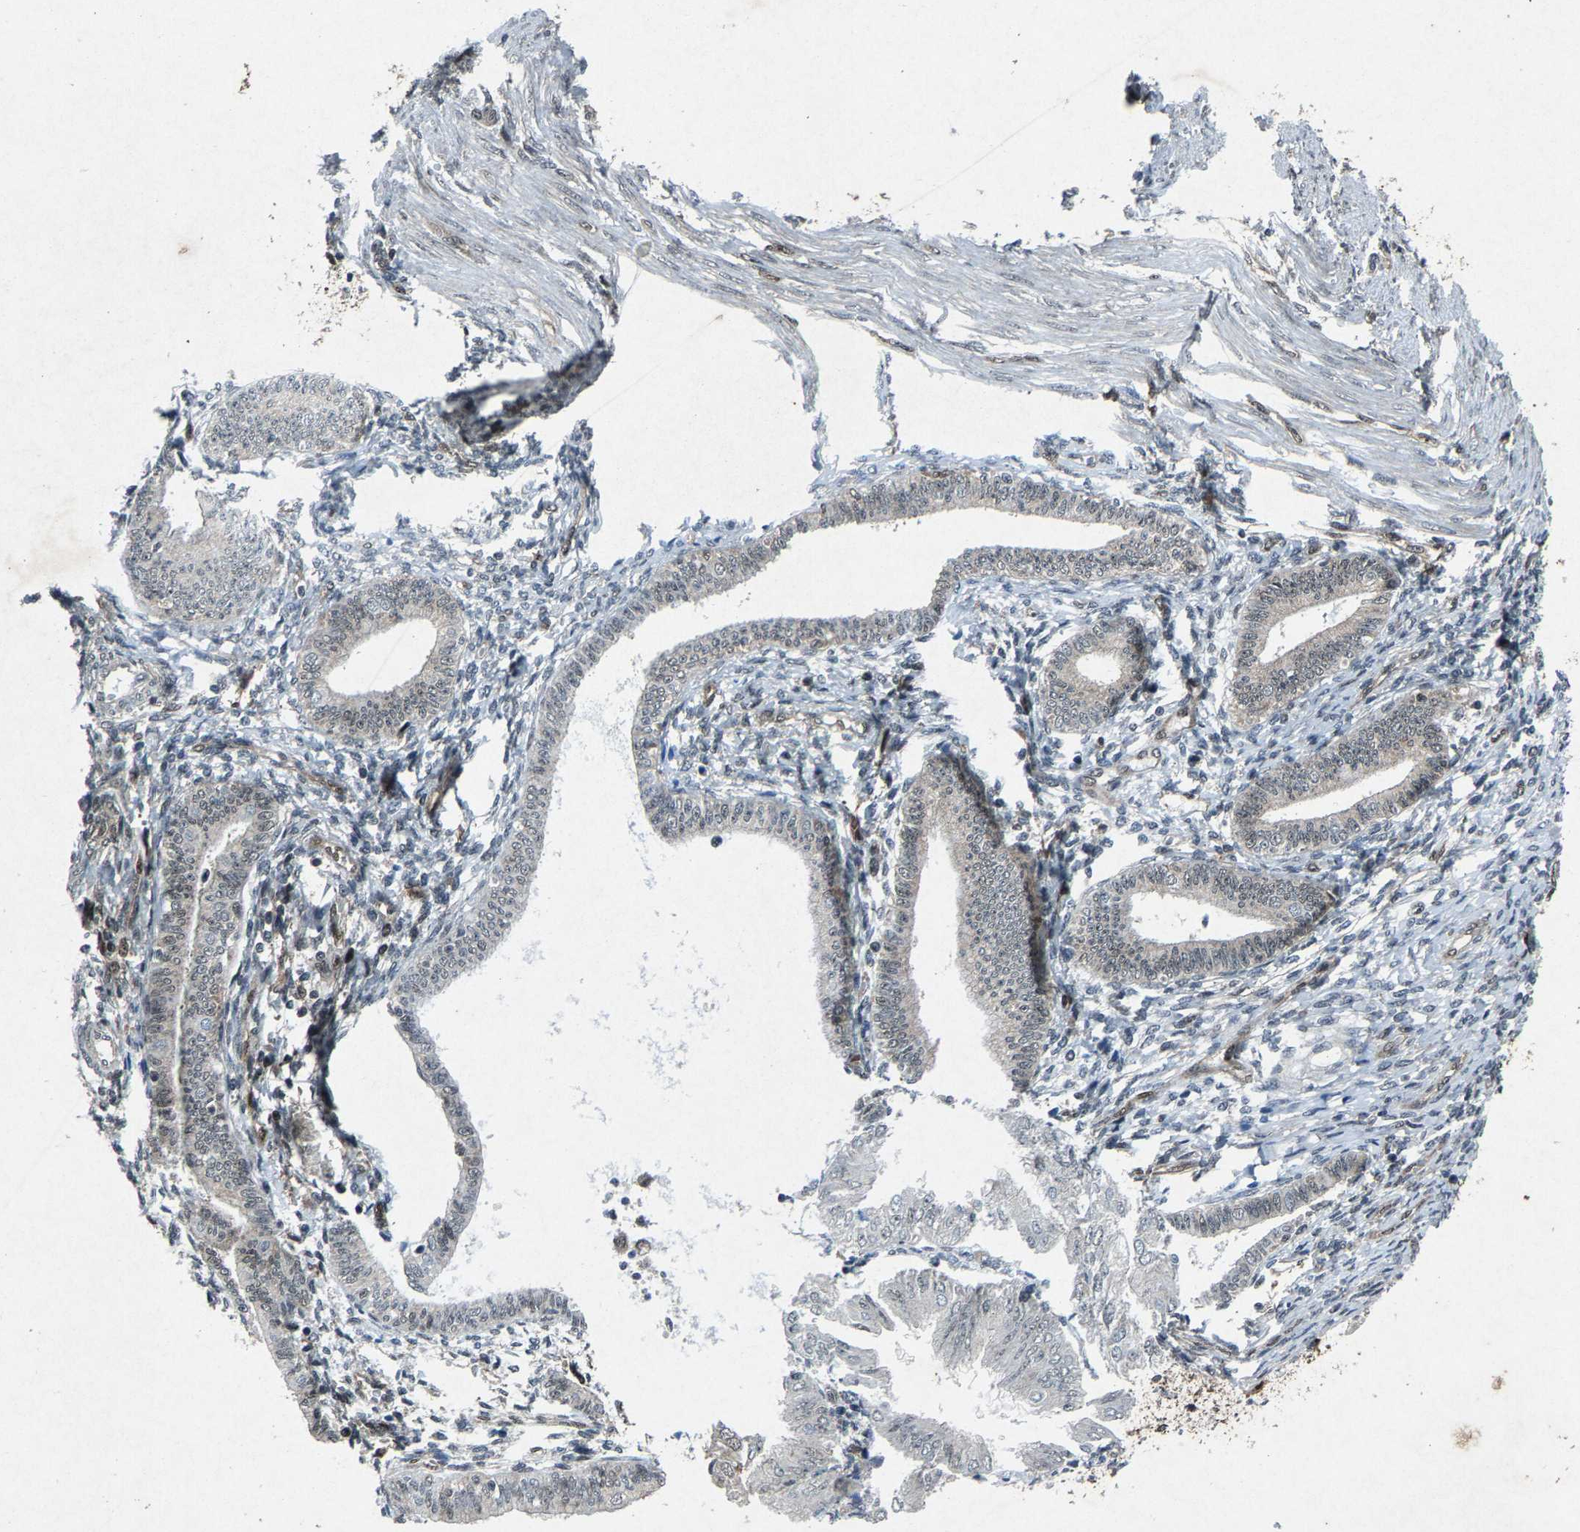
{"staining": {"intensity": "weak", "quantity": "<25%", "location": "nuclear"}, "tissue": "endometrial cancer", "cell_type": "Tumor cells", "image_type": "cancer", "snomed": [{"axis": "morphology", "description": "Adenocarcinoma, NOS"}, {"axis": "topography", "description": "Endometrium"}], "caption": "Image shows no significant protein positivity in tumor cells of endometrial adenocarcinoma.", "gene": "ATXN3", "patient": {"sex": "female", "age": 53}}